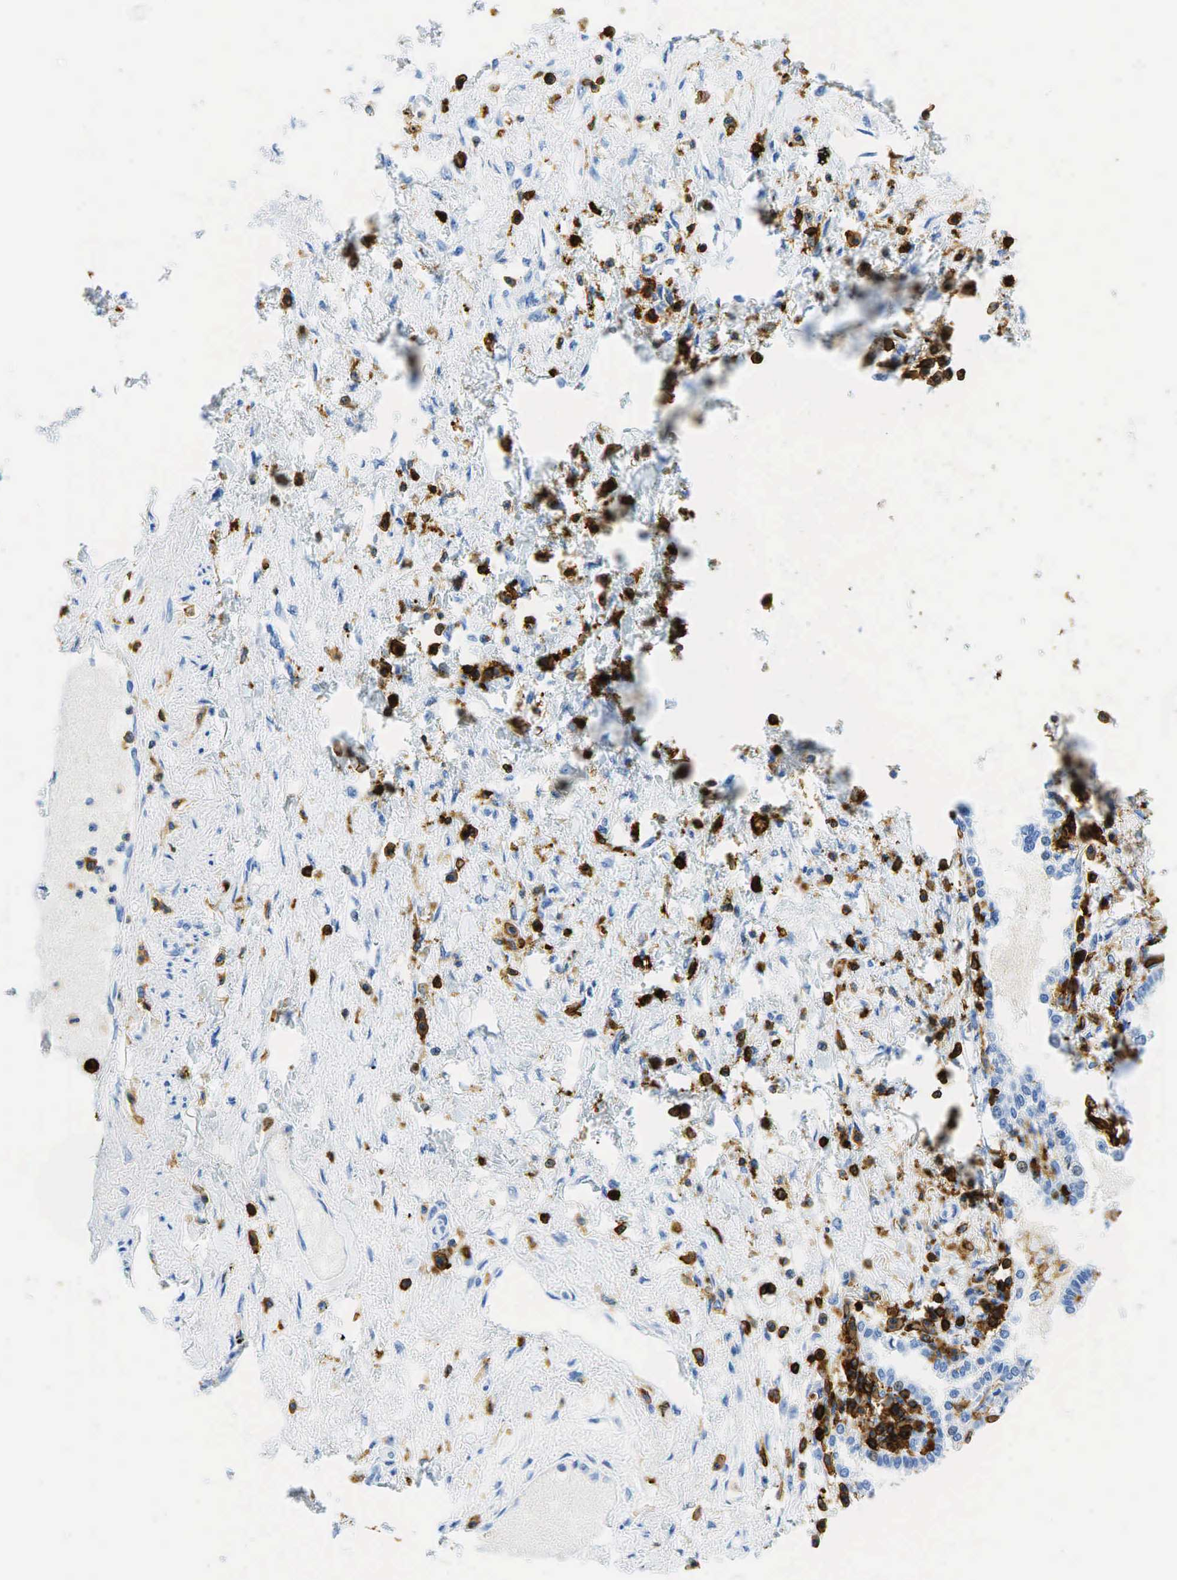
{"staining": {"intensity": "negative", "quantity": "none", "location": "none"}, "tissue": "lung cancer", "cell_type": "Tumor cells", "image_type": "cancer", "snomed": [{"axis": "morphology", "description": "Adenocarcinoma, NOS"}, {"axis": "topography", "description": "Lung"}], "caption": "There is no significant staining in tumor cells of lung cancer.", "gene": "PTPRC", "patient": {"sex": "male", "age": 60}}